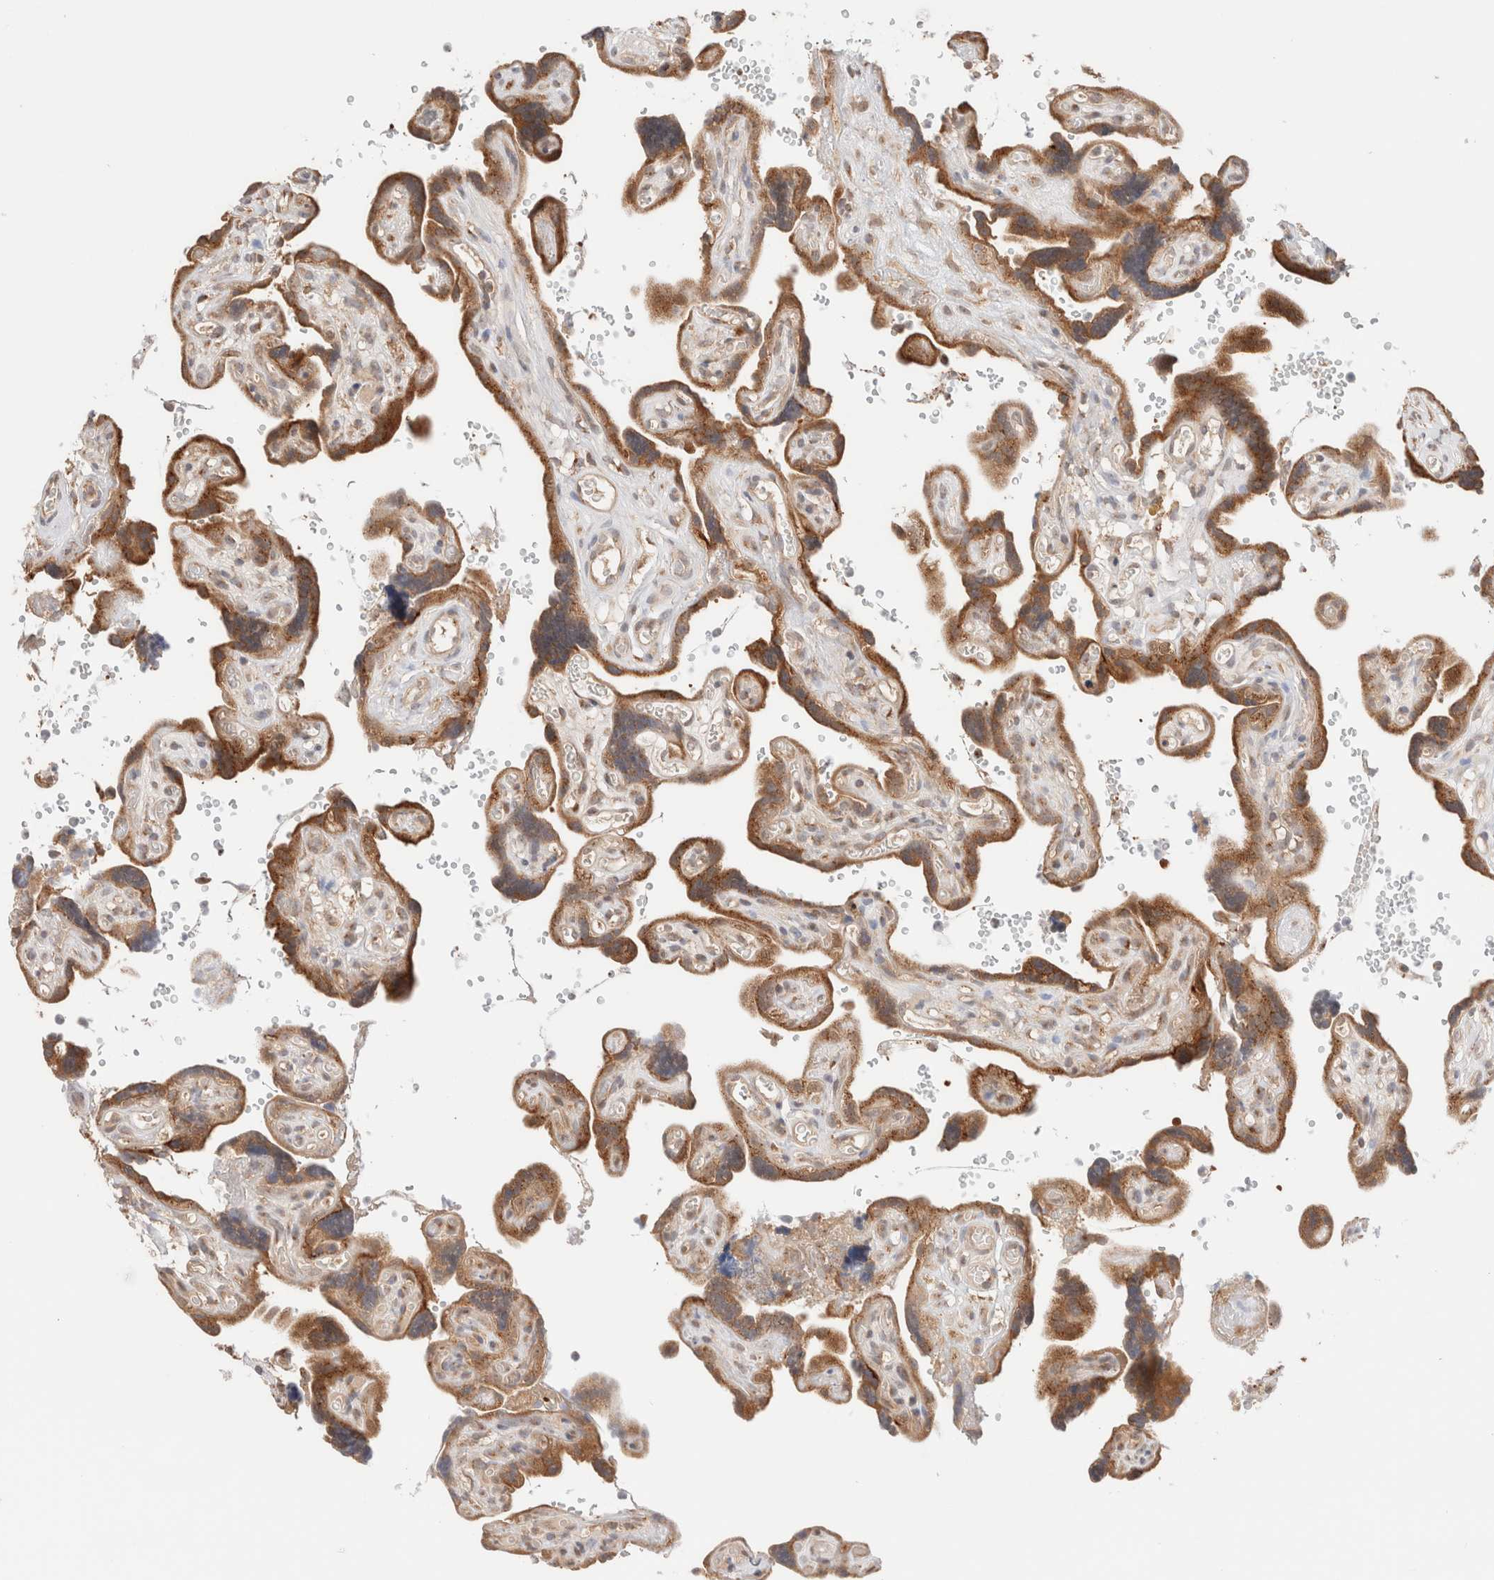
{"staining": {"intensity": "moderate", "quantity": ">75%", "location": "cytoplasmic/membranous"}, "tissue": "placenta", "cell_type": "Decidual cells", "image_type": "normal", "snomed": [{"axis": "morphology", "description": "Normal tissue, NOS"}, {"axis": "topography", "description": "Placenta"}], "caption": "An image of human placenta stained for a protein exhibits moderate cytoplasmic/membranous brown staining in decidual cells.", "gene": "XKR4", "patient": {"sex": "female", "age": 30}}